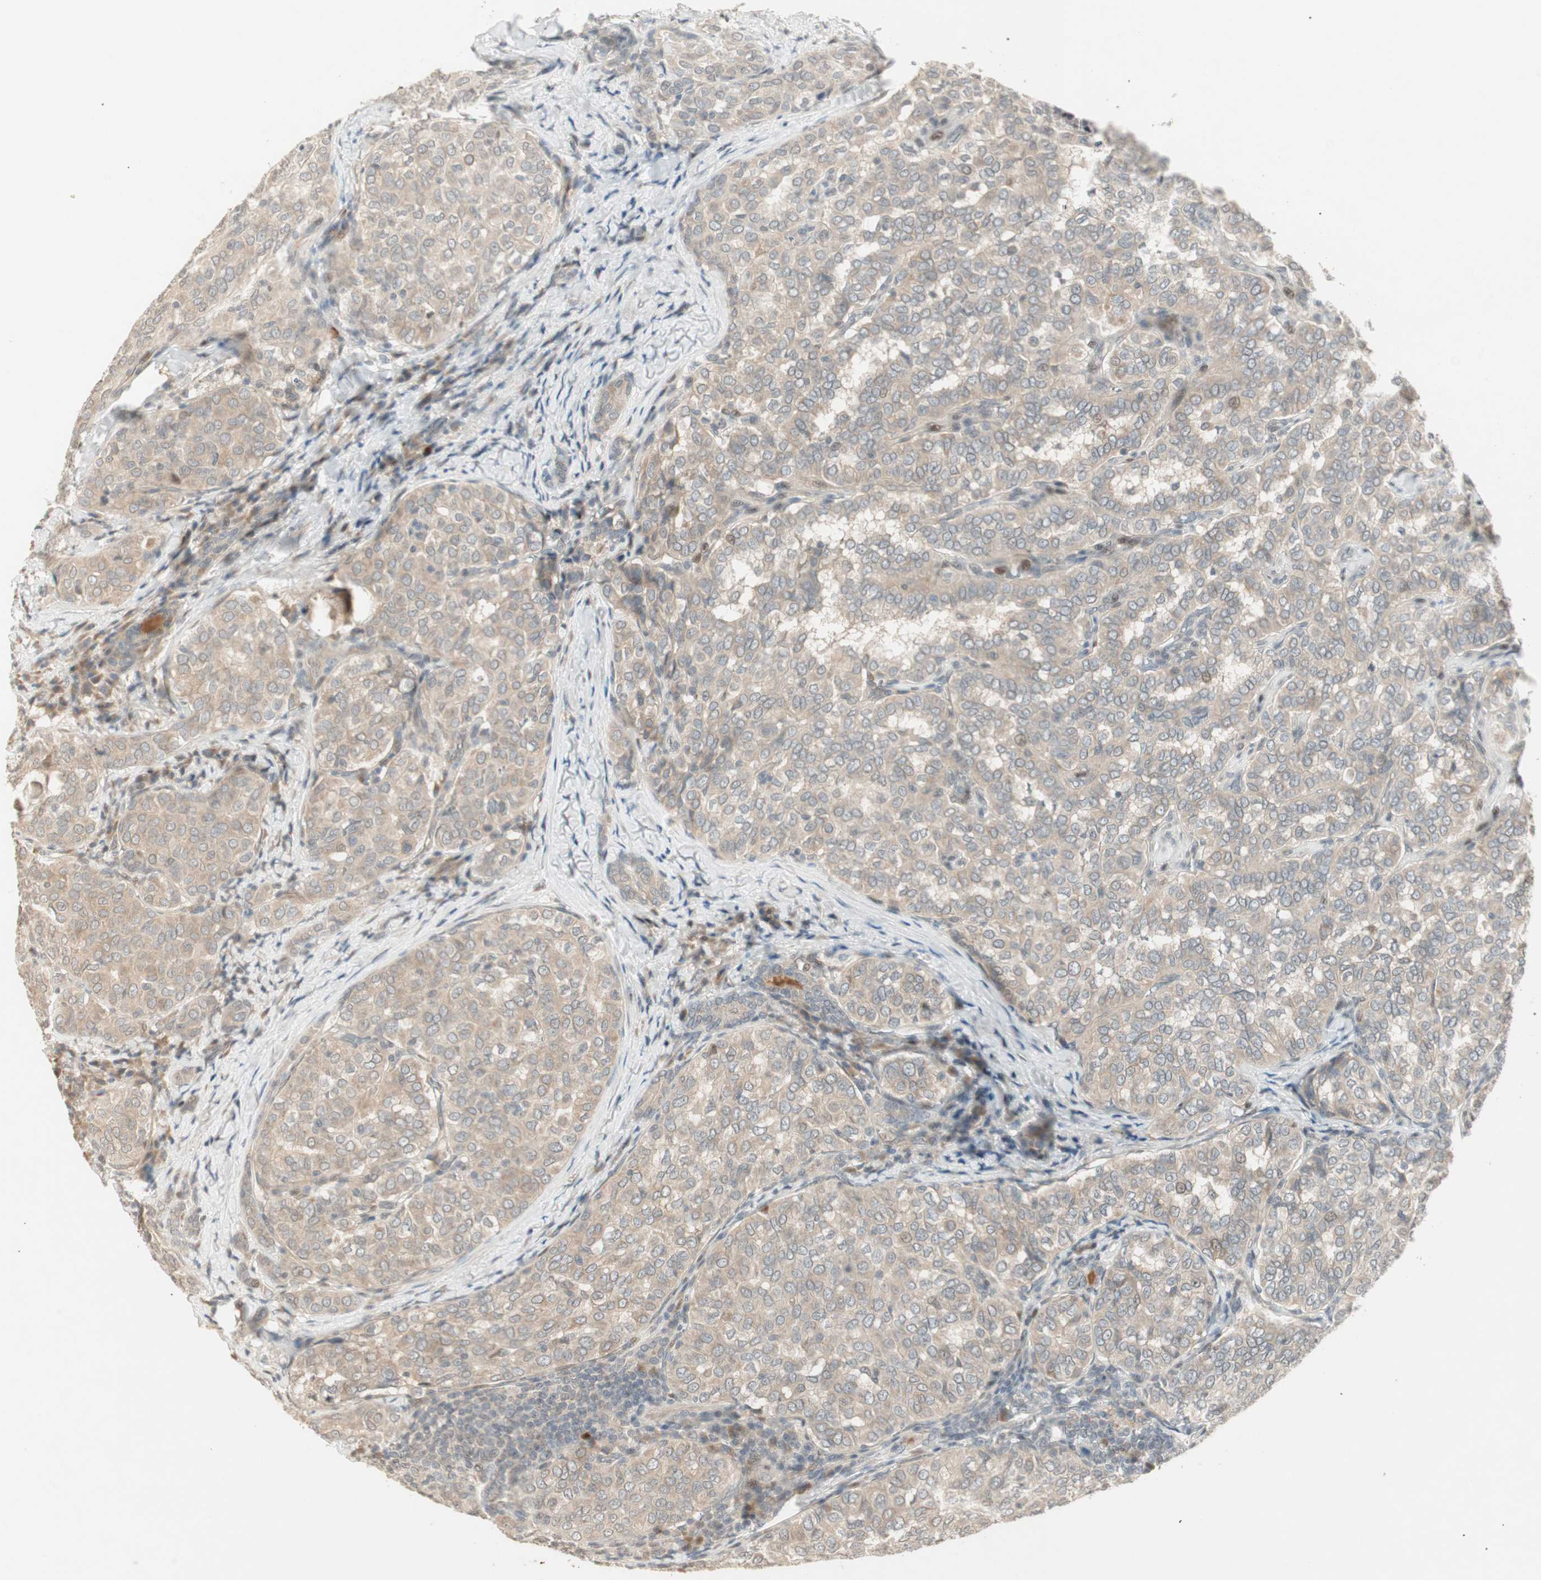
{"staining": {"intensity": "weak", "quantity": "25%-75%", "location": "cytoplasmic/membranous,nuclear"}, "tissue": "thyroid cancer", "cell_type": "Tumor cells", "image_type": "cancer", "snomed": [{"axis": "morphology", "description": "Normal tissue, NOS"}, {"axis": "morphology", "description": "Papillary adenocarcinoma, NOS"}, {"axis": "topography", "description": "Thyroid gland"}], "caption": "Human thyroid cancer stained with a brown dye displays weak cytoplasmic/membranous and nuclear positive expression in approximately 25%-75% of tumor cells.", "gene": "ACSL5", "patient": {"sex": "female", "age": 30}}